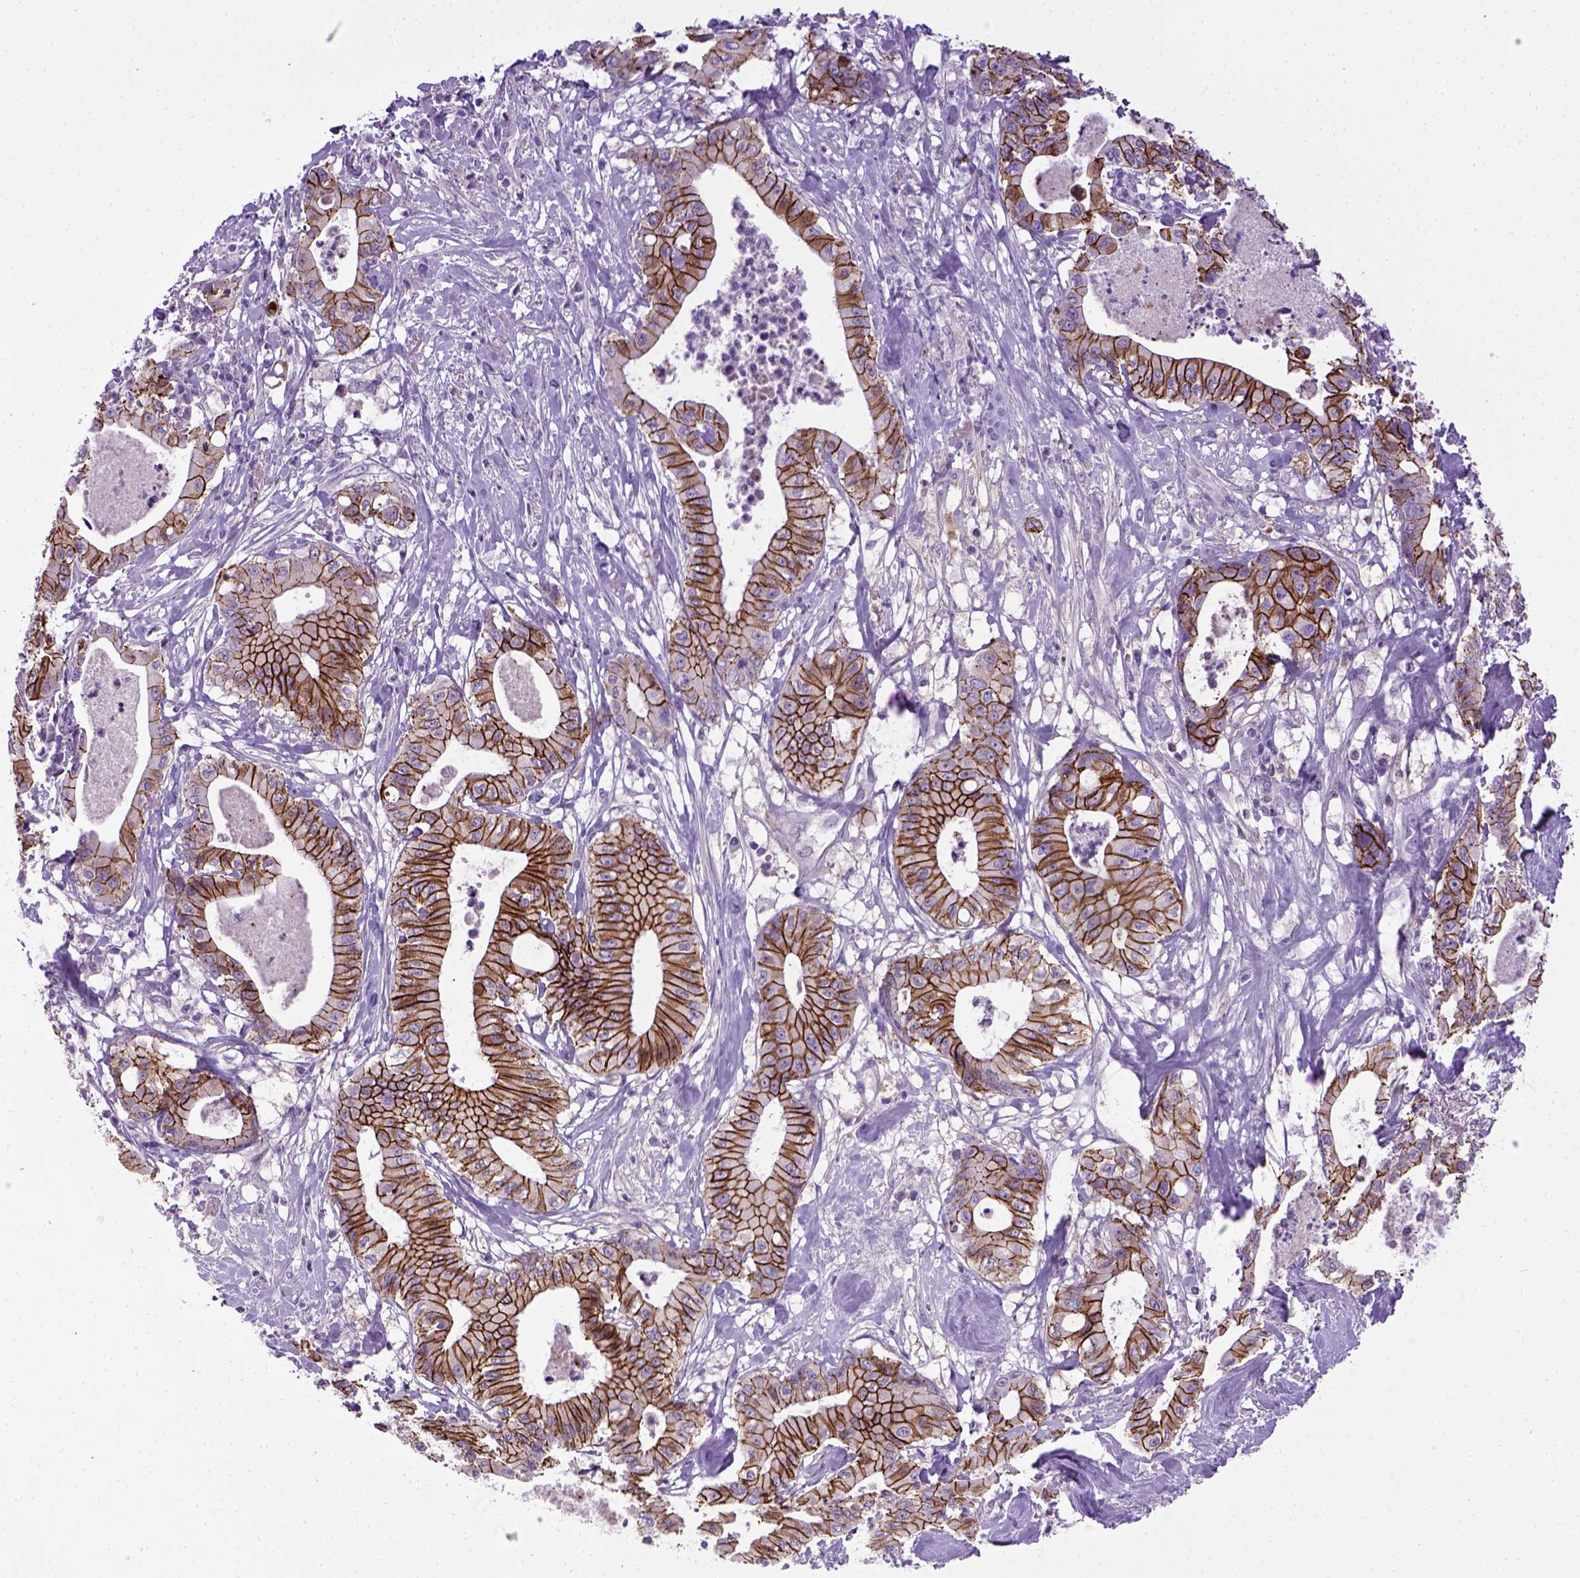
{"staining": {"intensity": "strong", "quantity": ">75%", "location": "cytoplasmic/membranous"}, "tissue": "pancreatic cancer", "cell_type": "Tumor cells", "image_type": "cancer", "snomed": [{"axis": "morphology", "description": "Adenocarcinoma, NOS"}, {"axis": "topography", "description": "Pancreas"}], "caption": "Brown immunohistochemical staining in human pancreatic cancer (adenocarcinoma) reveals strong cytoplasmic/membranous expression in approximately >75% of tumor cells. The protein is shown in brown color, while the nuclei are stained blue.", "gene": "CDH1", "patient": {"sex": "male", "age": 71}}